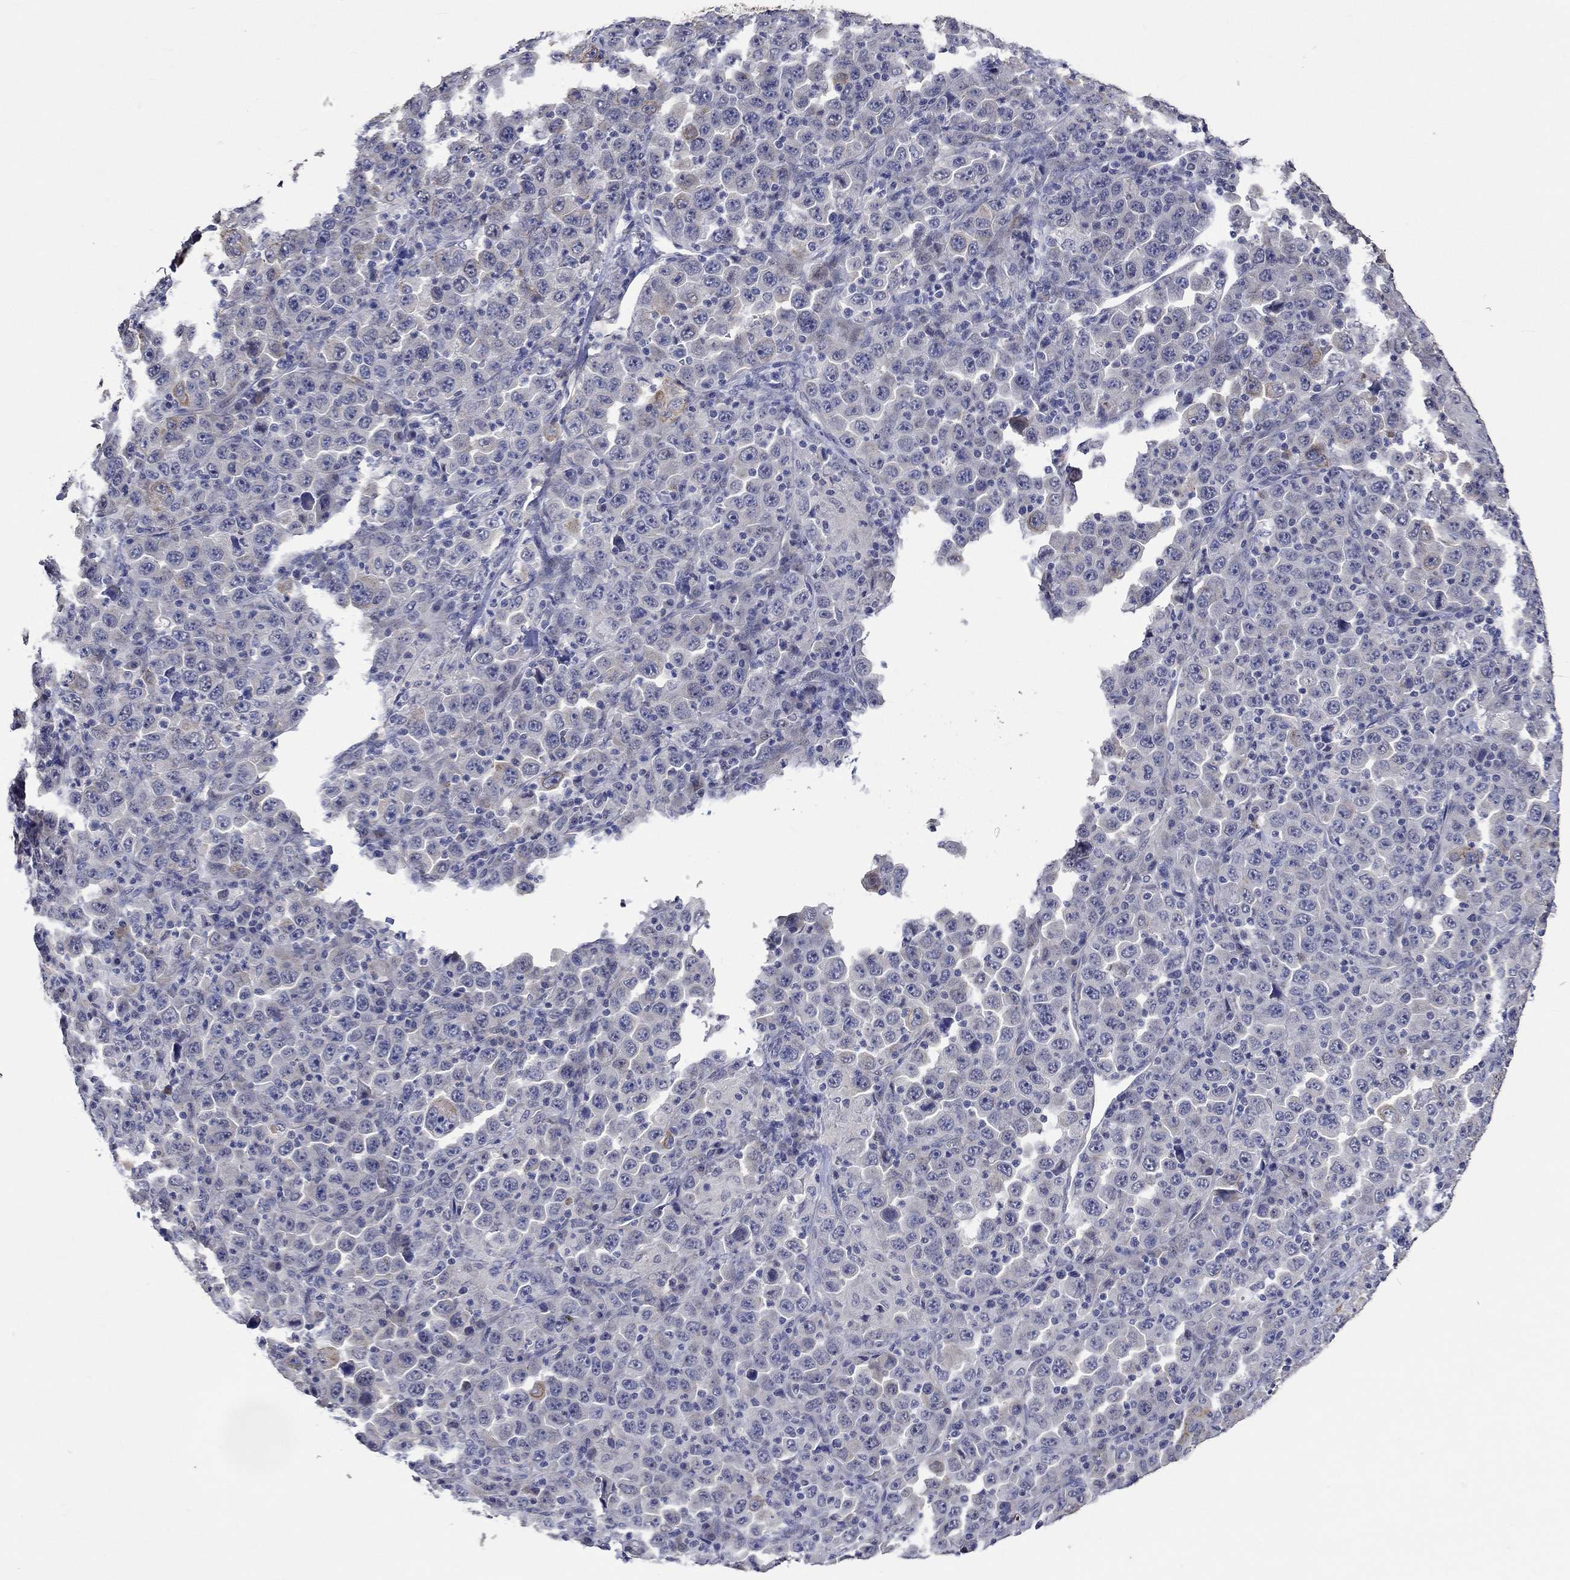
{"staining": {"intensity": "negative", "quantity": "none", "location": "none"}, "tissue": "stomach cancer", "cell_type": "Tumor cells", "image_type": "cancer", "snomed": [{"axis": "morphology", "description": "Normal tissue, NOS"}, {"axis": "morphology", "description": "Adenocarcinoma, NOS"}, {"axis": "topography", "description": "Stomach, upper"}, {"axis": "topography", "description": "Stomach"}], "caption": "Tumor cells are negative for protein expression in human stomach cancer (adenocarcinoma).", "gene": "DDX3Y", "patient": {"sex": "male", "age": 59}}